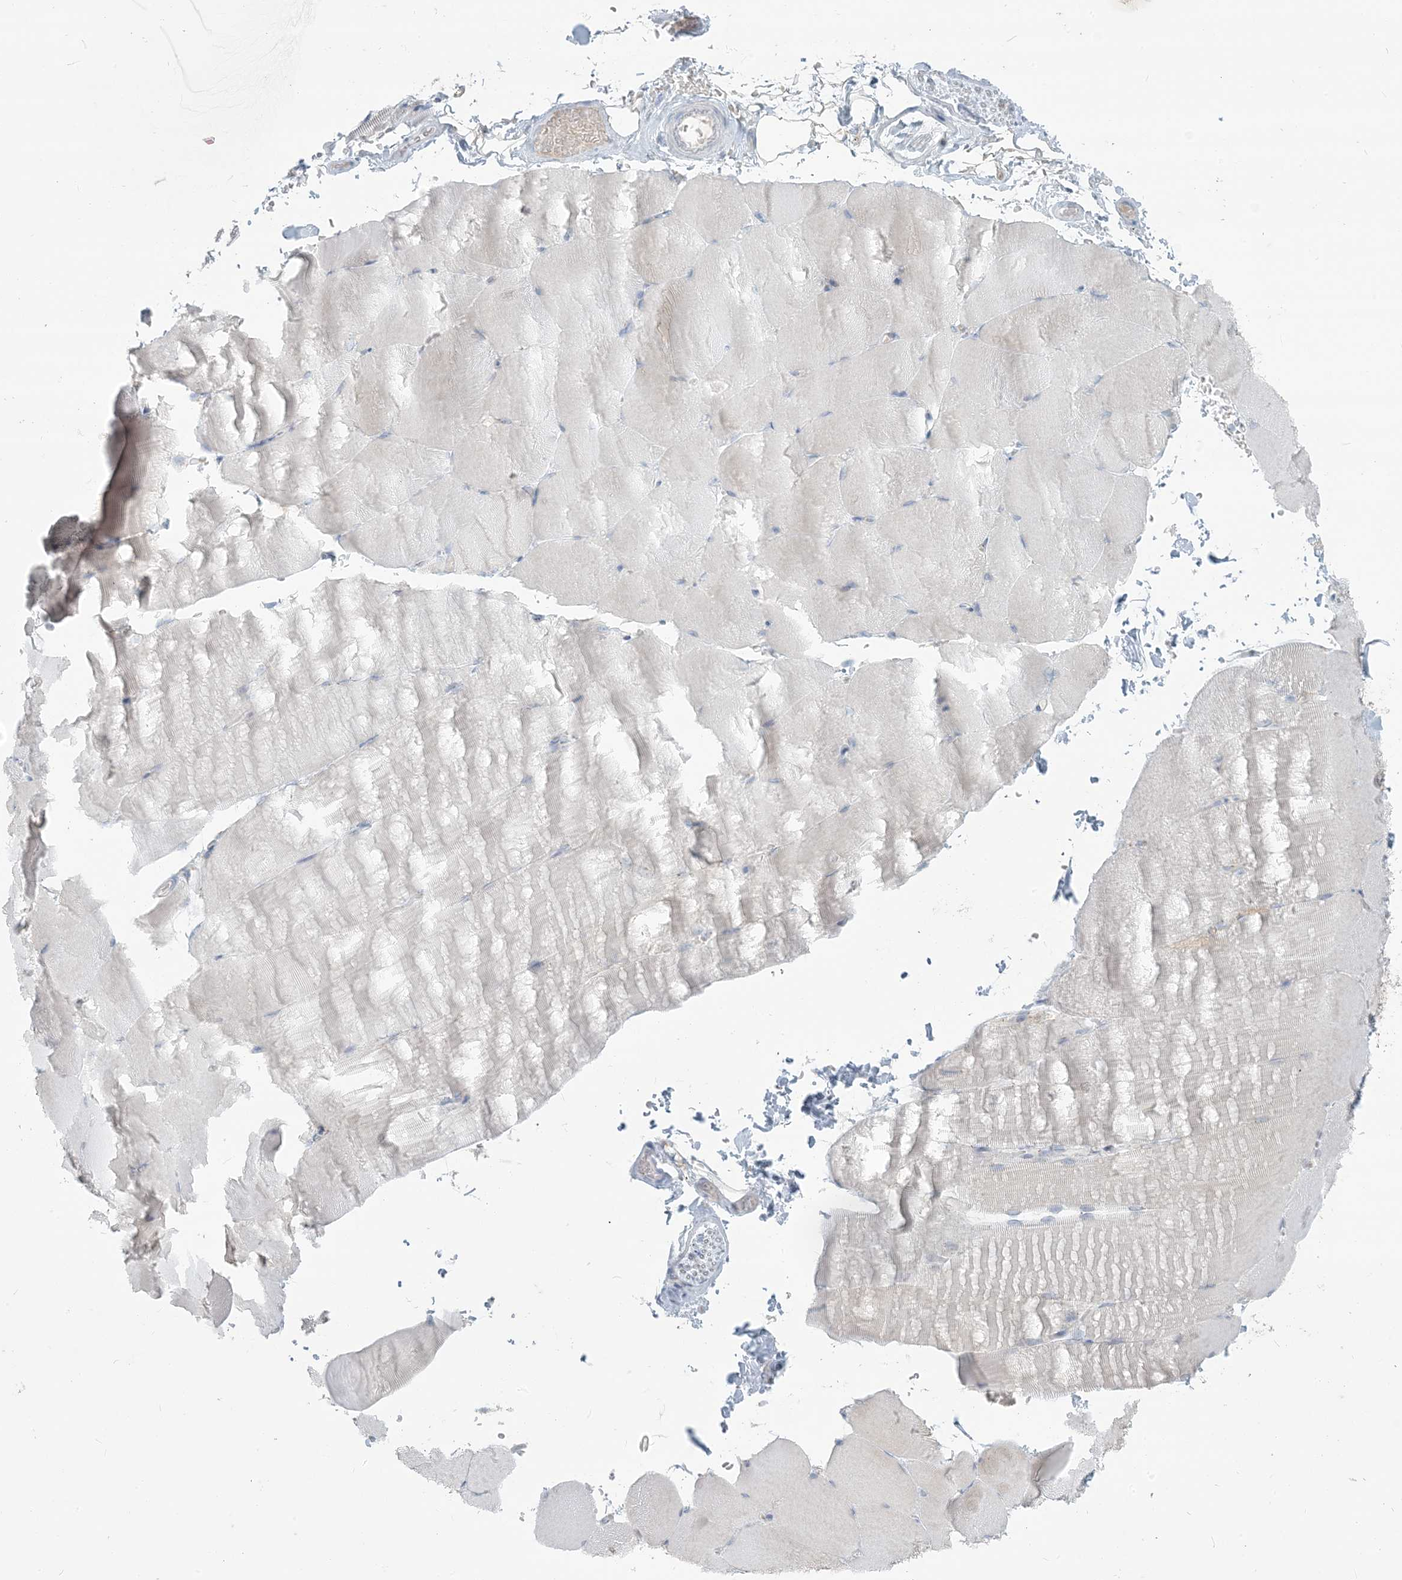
{"staining": {"intensity": "negative", "quantity": "none", "location": "none"}, "tissue": "skeletal muscle", "cell_type": "Myocytes", "image_type": "normal", "snomed": [{"axis": "morphology", "description": "Normal tissue, NOS"}, {"axis": "topography", "description": "Skeletal muscle"}, {"axis": "topography", "description": "Parathyroid gland"}], "caption": "There is no significant positivity in myocytes of skeletal muscle. Brightfield microscopy of immunohistochemistry stained with DAB (brown) and hematoxylin (blue), captured at high magnification.", "gene": "SCML1", "patient": {"sex": "female", "age": 37}}